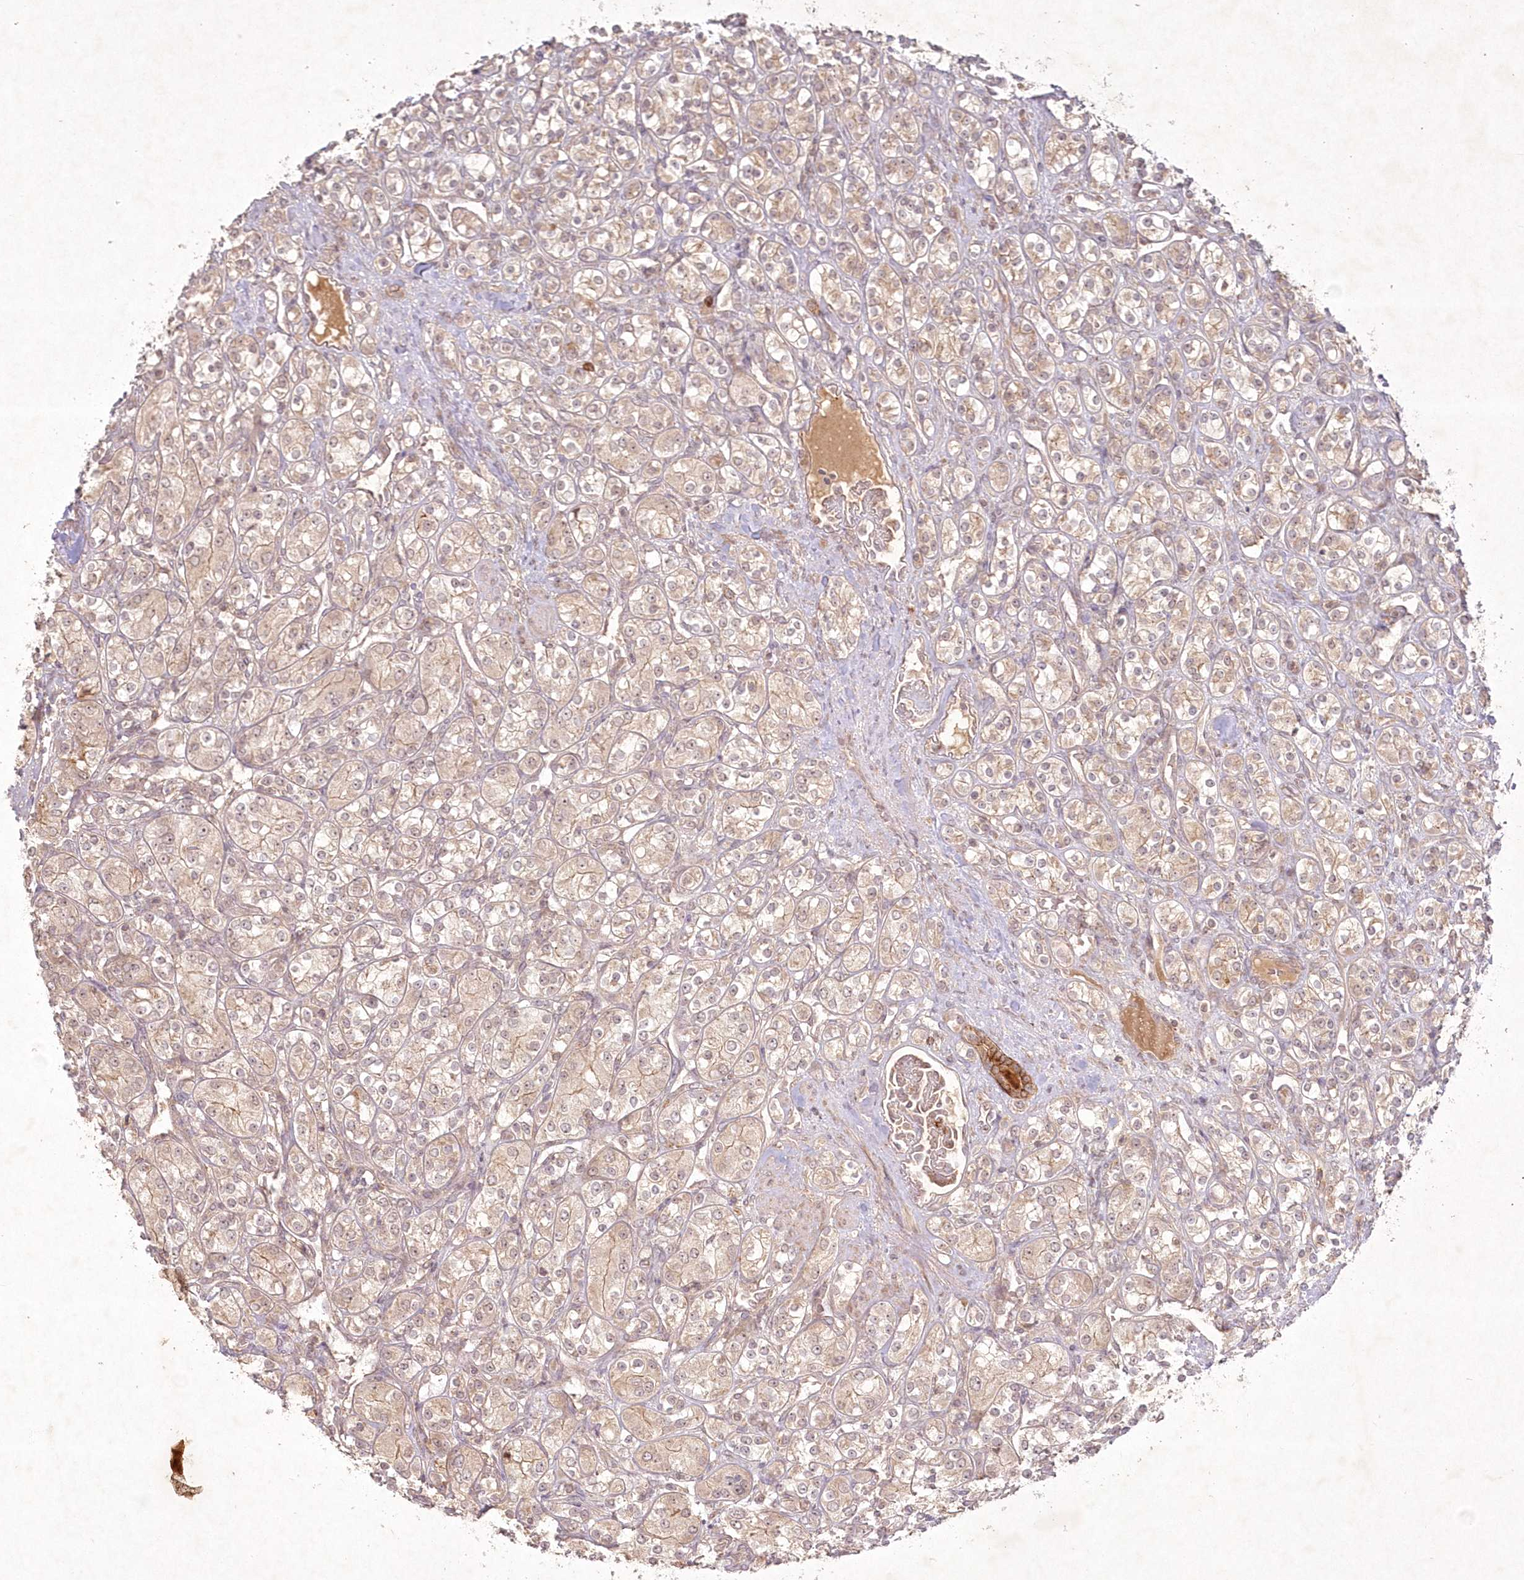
{"staining": {"intensity": "moderate", "quantity": "25%-75%", "location": "cytoplasmic/membranous,nuclear"}, "tissue": "renal cancer", "cell_type": "Tumor cells", "image_type": "cancer", "snomed": [{"axis": "morphology", "description": "Adenocarcinoma, NOS"}, {"axis": "topography", "description": "Kidney"}], "caption": "About 25%-75% of tumor cells in human renal cancer show moderate cytoplasmic/membranous and nuclear protein positivity as visualized by brown immunohistochemical staining.", "gene": "TOGARAM2", "patient": {"sex": "male", "age": 77}}